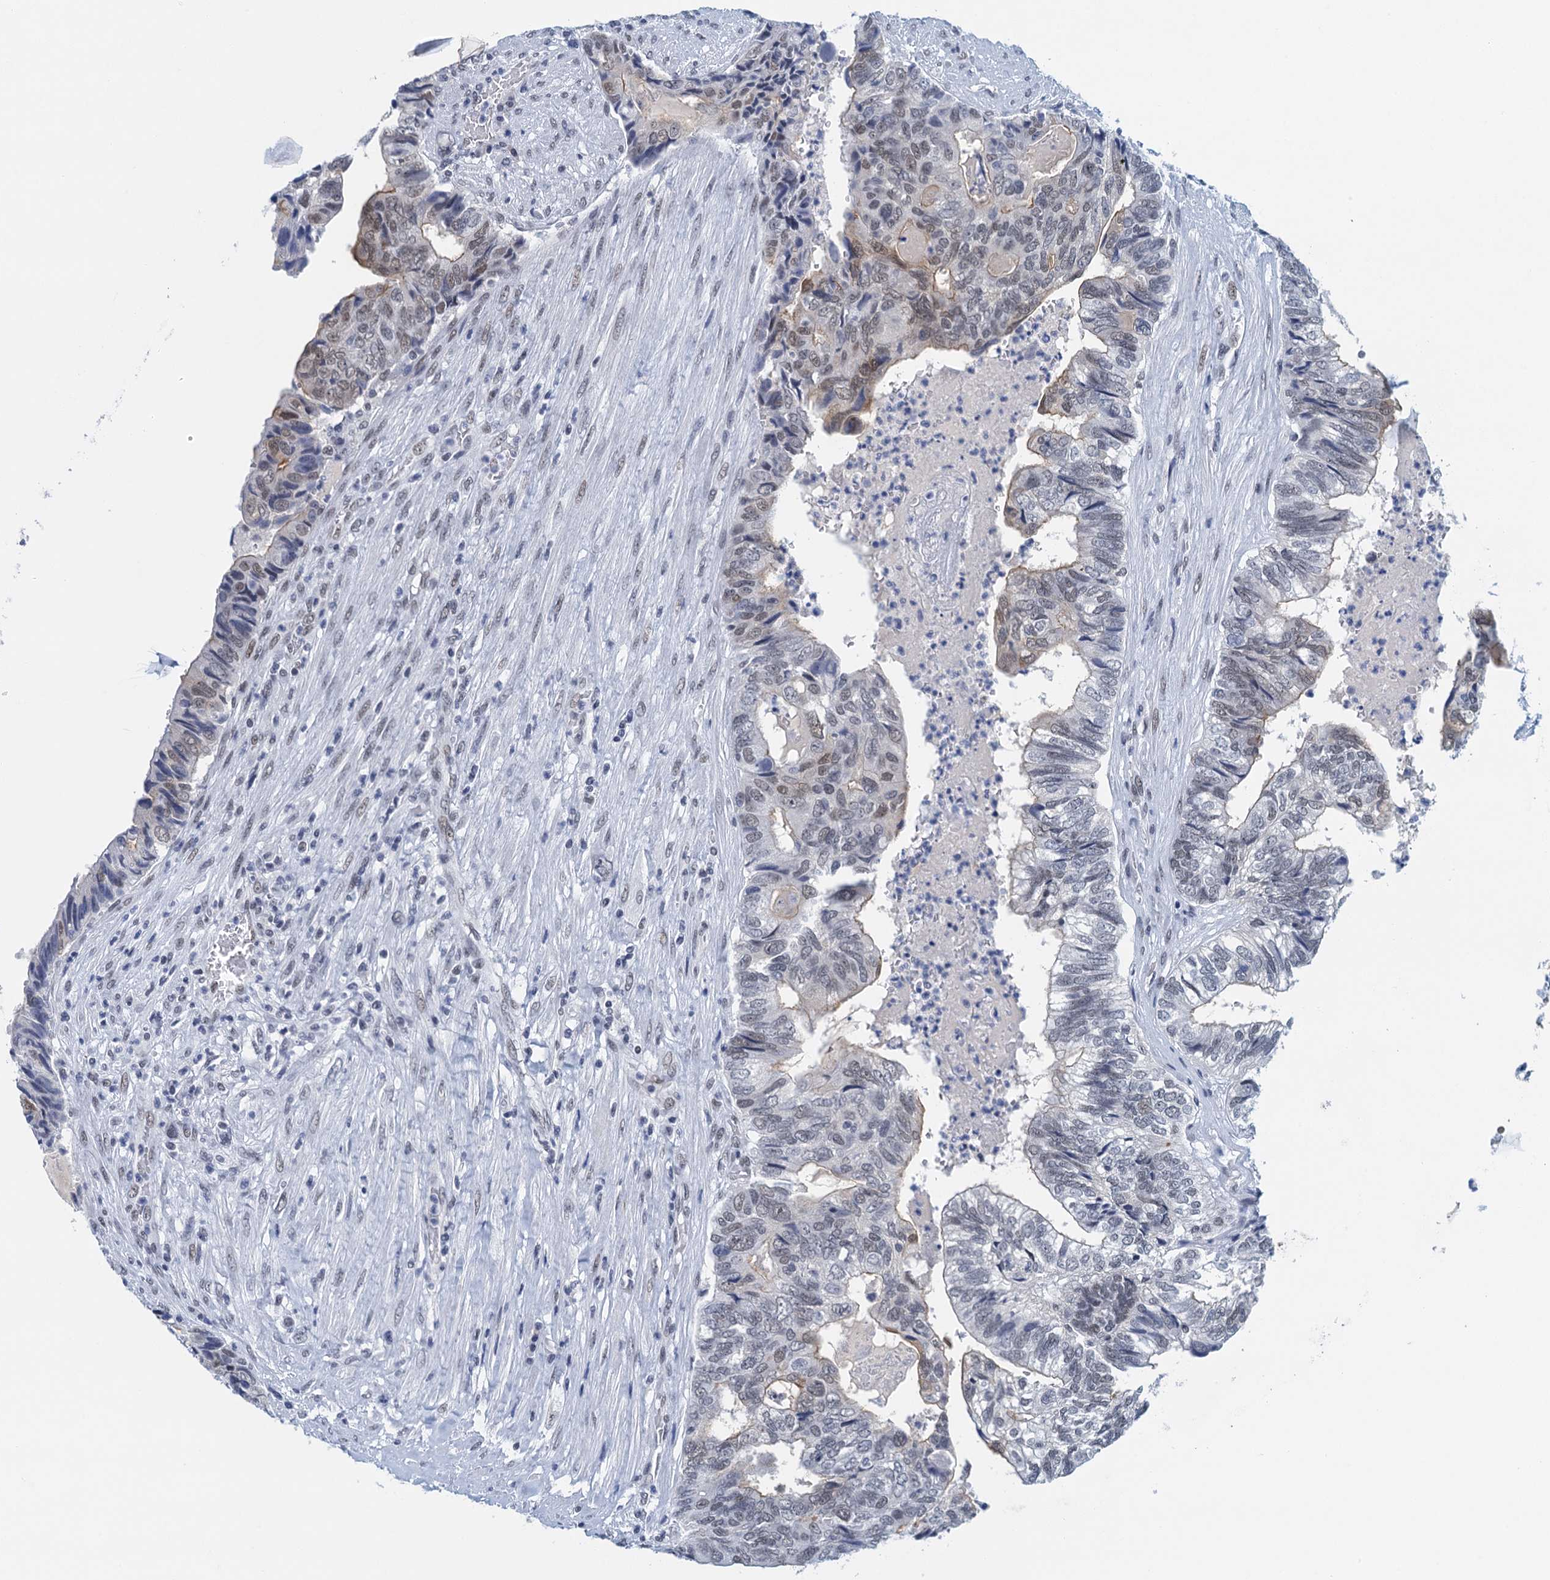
{"staining": {"intensity": "weak", "quantity": "<25%", "location": "cytoplasmic/membranous,nuclear"}, "tissue": "colorectal cancer", "cell_type": "Tumor cells", "image_type": "cancer", "snomed": [{"axis": "morphology", "description": "Adenocarcinoma, NOS"}, {"axis": "topography", "description": "Colon"}], "caption": "There is no significant staining in tumor cells of adenocarcinoma (colorectal).", "gene": "EPS8L1", "patient": {"sex": "female", "age": 67}}